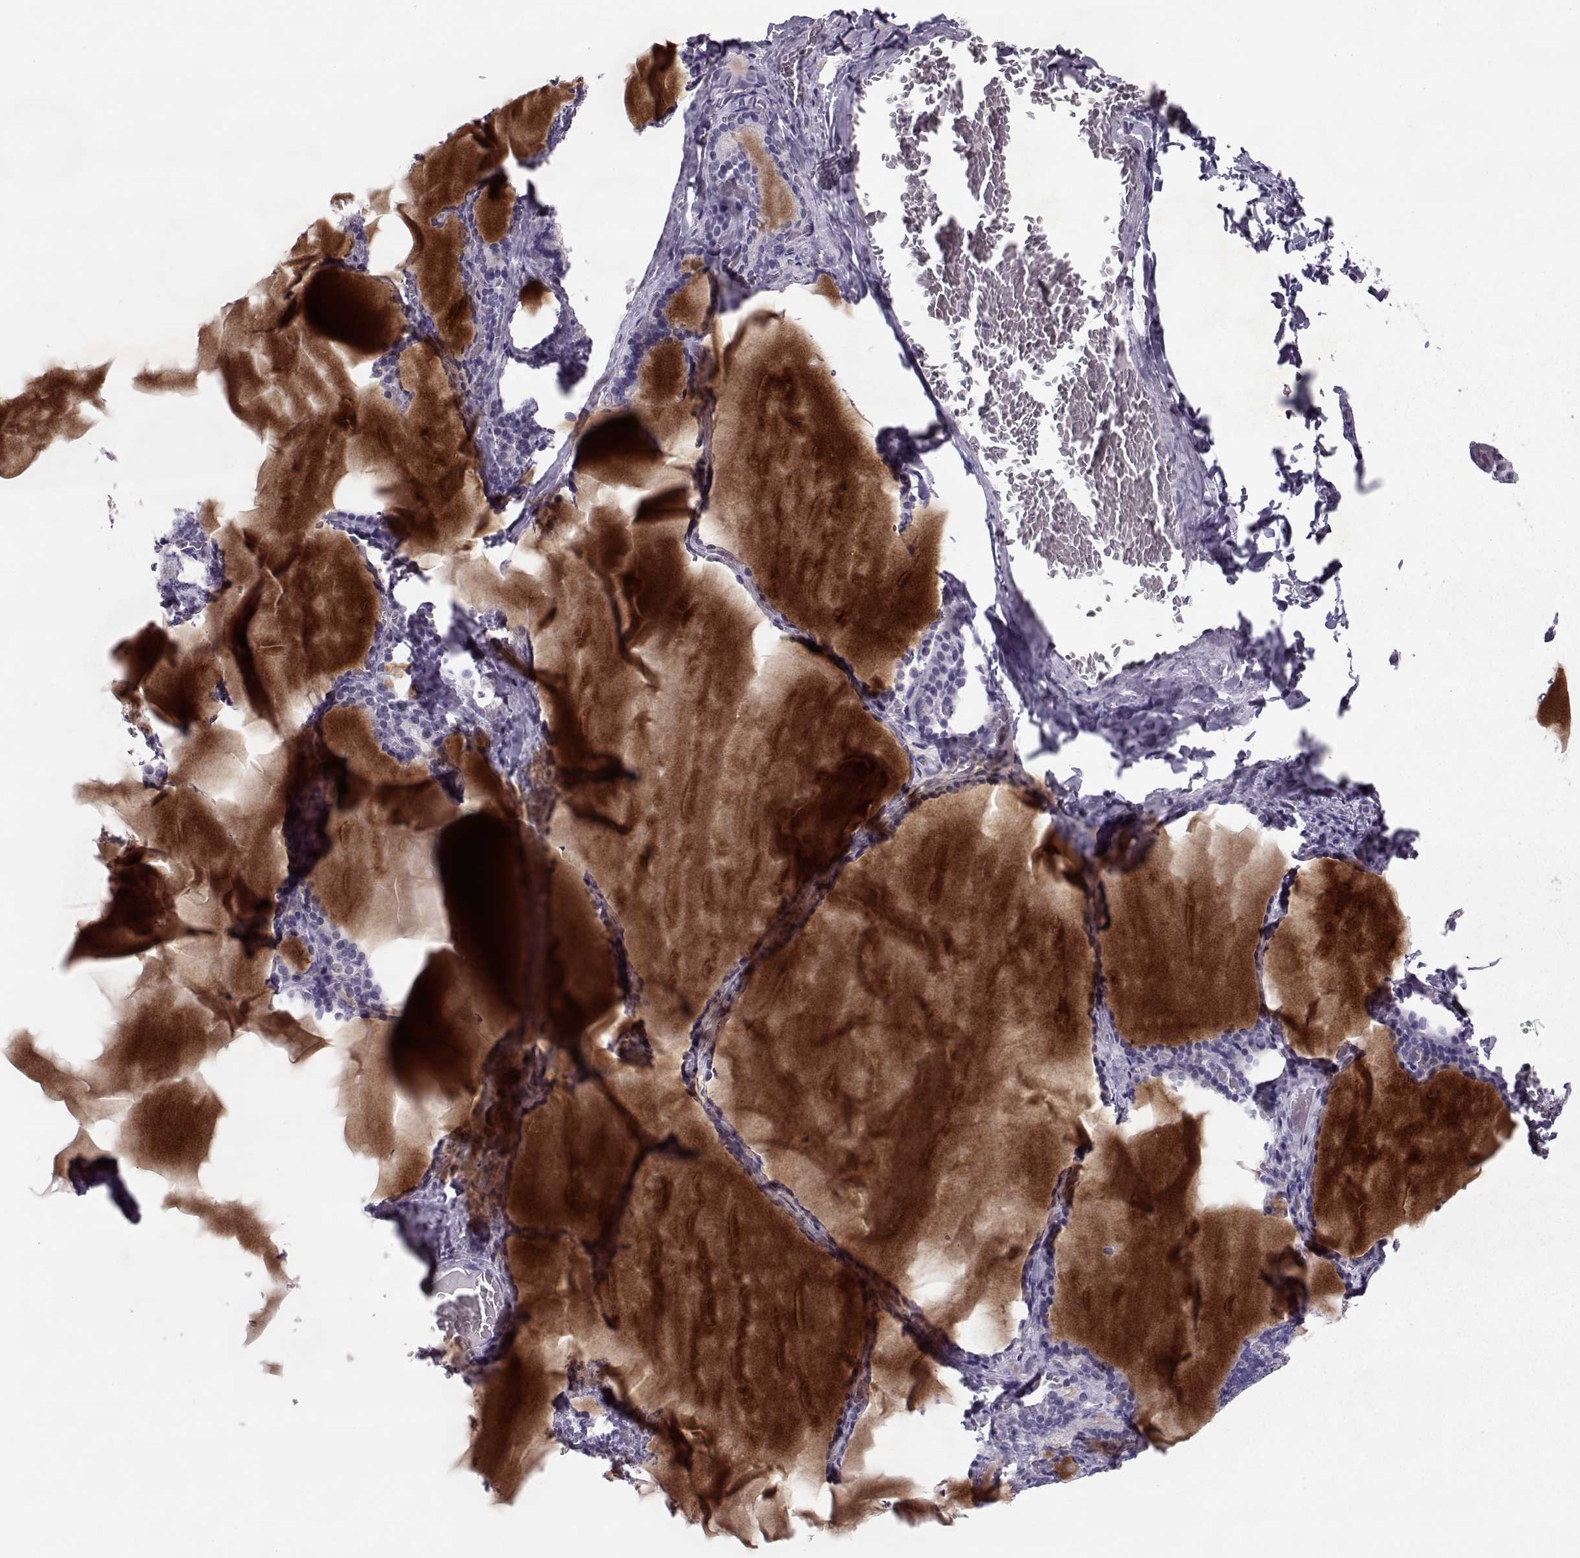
{"staining": {"intensity": "negative", "quantity": "none", "location": "none"}, "tissue": "thyroid gland", "cell_type": "Glandular cells", "image_type": "normal", "snomed": [{"axis": "morphology", "description": "Normal tissue, NOS"}, {"axis": "morphology", "description": "Hyperplasia, NOS"}, {"axis": "topography", "description": "Thyroid gland"}], "caption": "Immunohistochemical staining of benign human thyroid gland displays no significant expression in glandular cells.", "gene": "SGO1", "patient": {"sex": "female", "age": 27}}